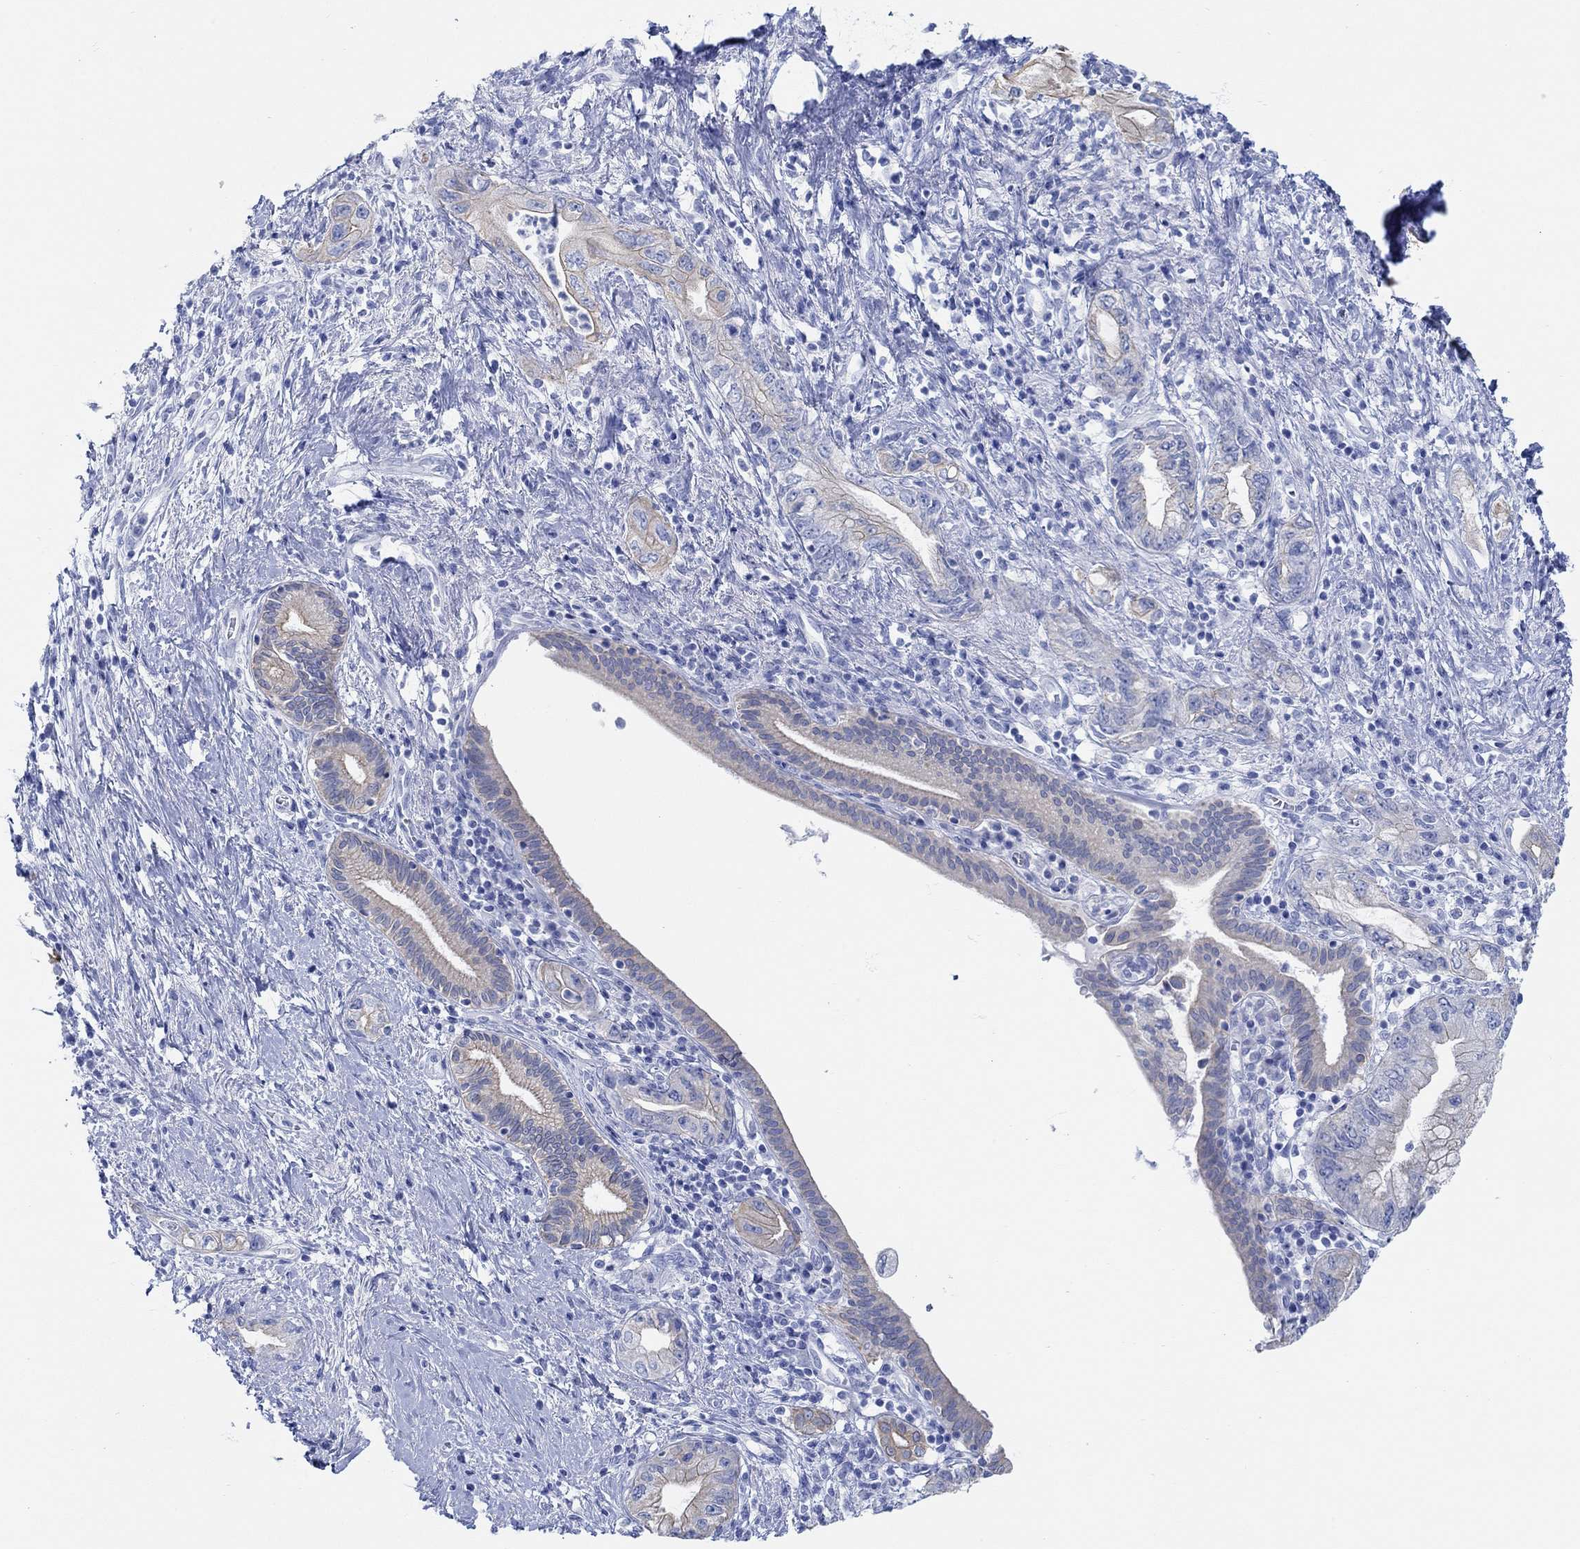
{"staining": {"intensity": "weak", "quantity": "25%-75%", "location": "cytoplasmic/membranous"}, "tissue": "pancreatic cancer", "cell_type": "Tumor cells", "image_type": "cancer", "snomed": [{"axis": "morphology", "description": "Adenocarcinoma, NOS"}, {"axis": "topography", "description": "Pancreas"}], "caption": "The micrograph exhibits a brown stain indicating the presence of a protein in the cytoplasmic/membranous of tumor cells in pancreatic cancer. (Brightfield microscopy of DAB IHC at high magnification).", "gene": "AK8", "patient": {"sex": "female", "age": 73}}